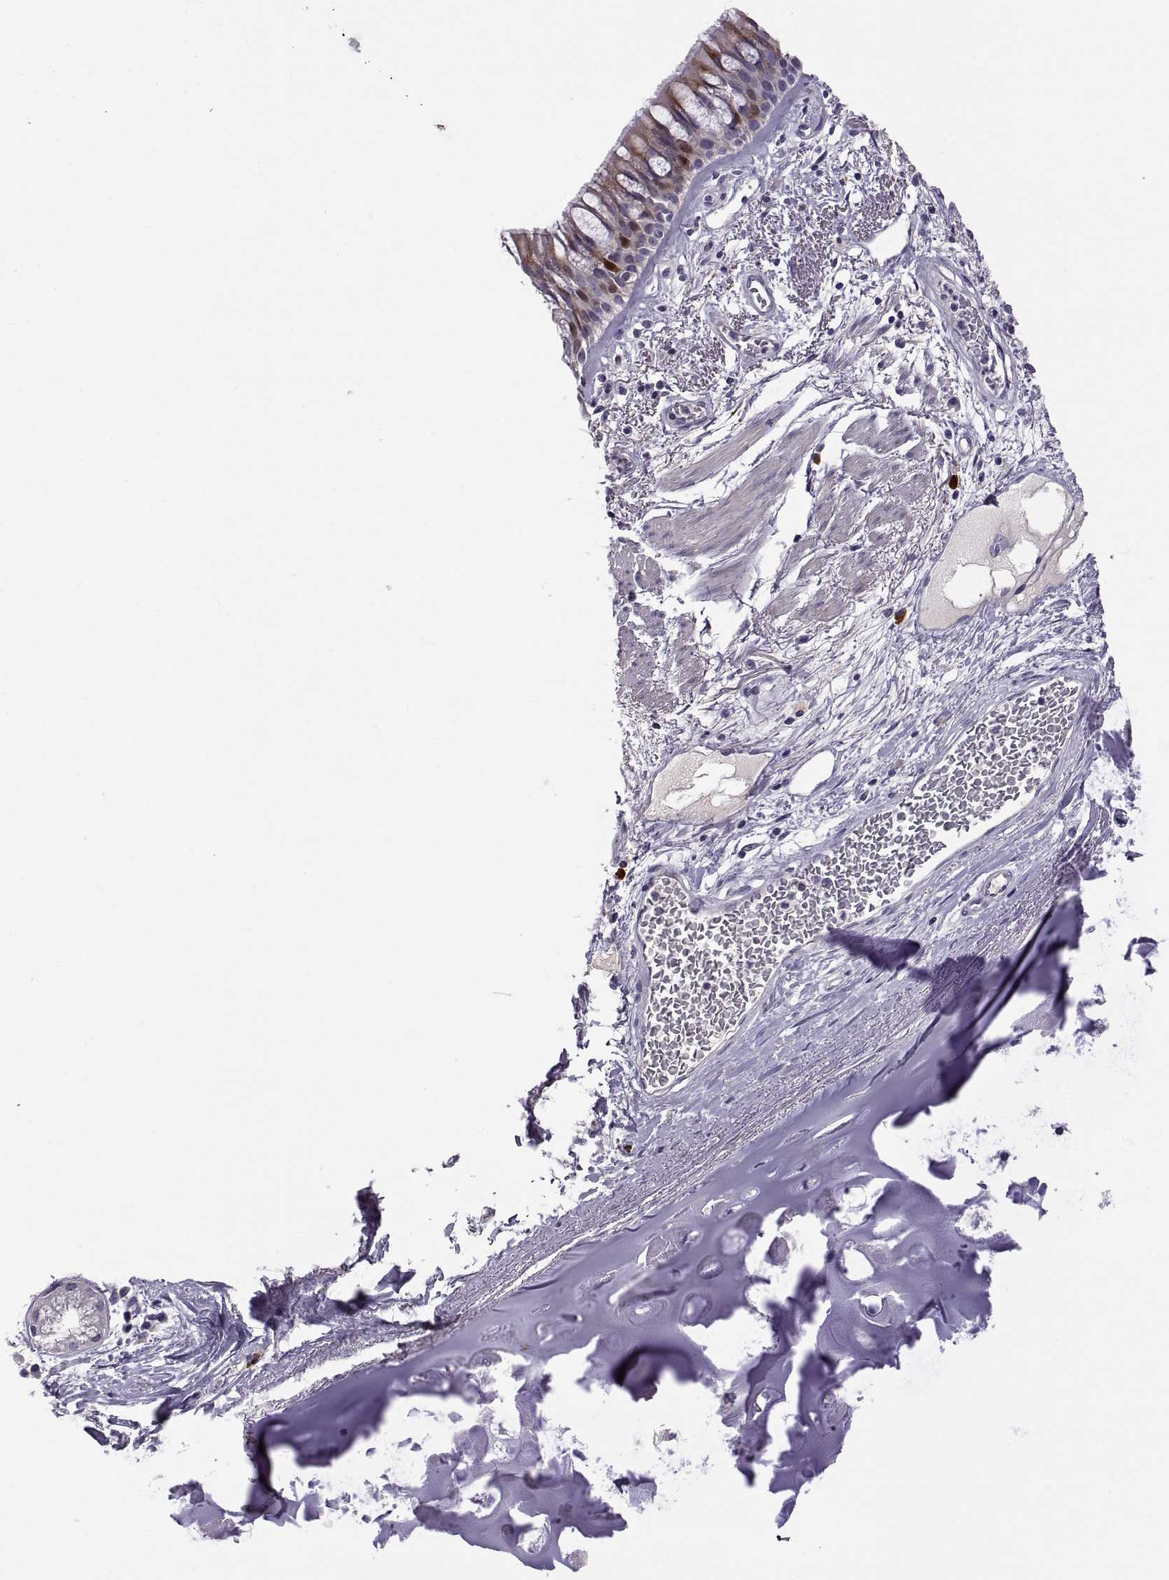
{"staining": {"intensity": "strong", "quantity": "<25%", "location": "nuclear"}, "tissue": "bronchus", "cell_type": "Respiratory epithelial cells", "image_type": "normal", "snomed": [{"axis": "morphology", "description": "Normal tissue, NOS"}, {"axis": "topography", "description": "Bronchus"}, {"axis": "topography", "description": "Lung"}], "caption": "Immunohistochemistry (DAB) staining of normal bronchus exhibits strong nuclear protein staining in about <25% of respiratory epithelial cells.", "gene": "WFDC8", "patient": {"sex": "female", "age": 57}}